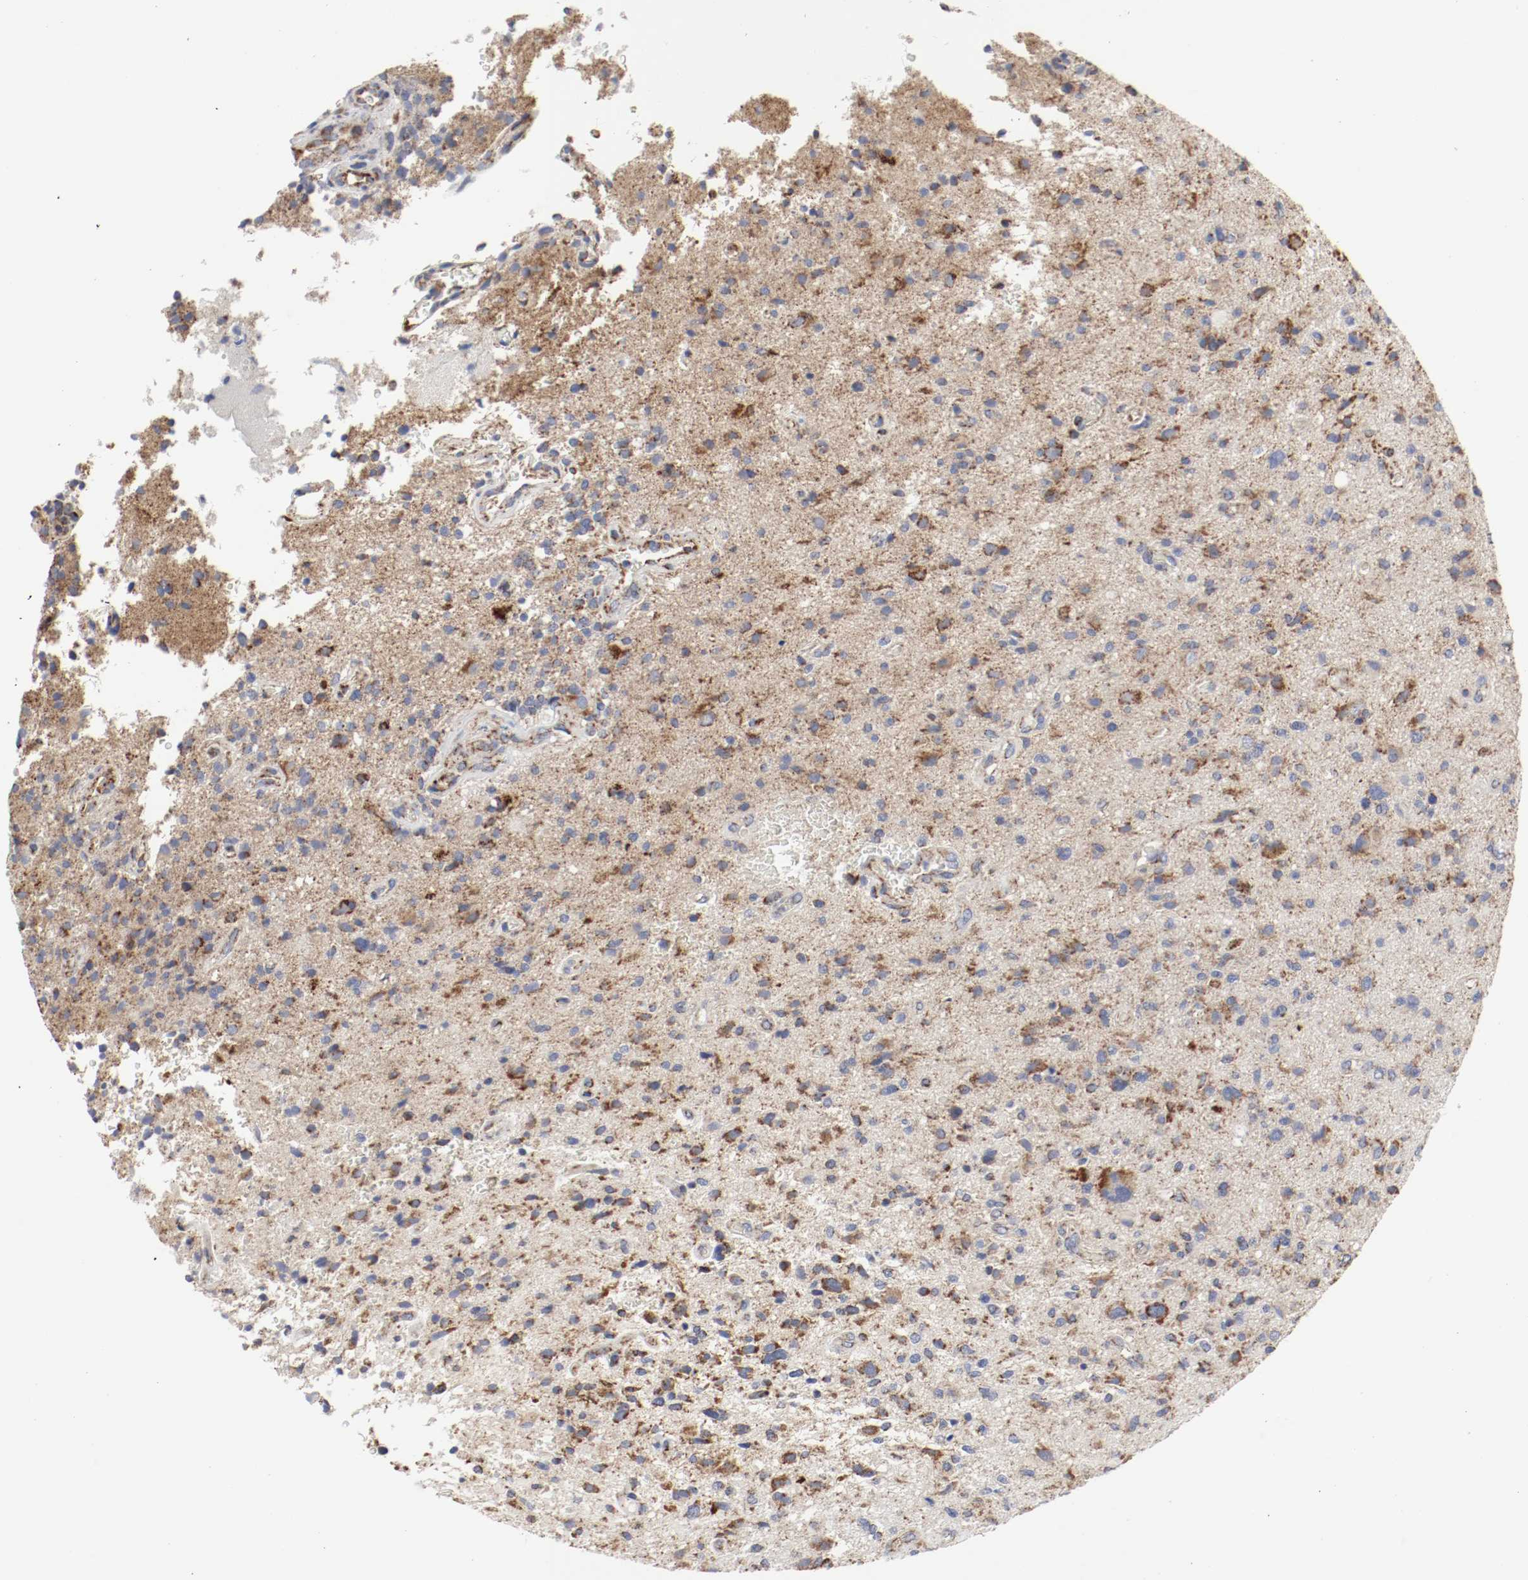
{"staining": {"intensity": "moderate", "quantity": "25%-75%", "location": "cytoplasmic/membranous"}, "tissue": "glioma", "cell_type": "Tumor cells", "image_type": "cancer", "snomed": [{"axis": "morphology", "description": "Normal tissue, NOS"}, {"axis": "morphology", "description": "Glioma, malignant, High grade"}, {"axis": "topography", "description": "Cerebral cortex"}], "caption": "Protein staining exhibits moderate cytoplasmic/membranous positivity in approximately 25%-75% of tumor cells in high-grade glioma (malignant).", "gene": "AFG3L2", "patient": {"sex": "male", "age": 75}}